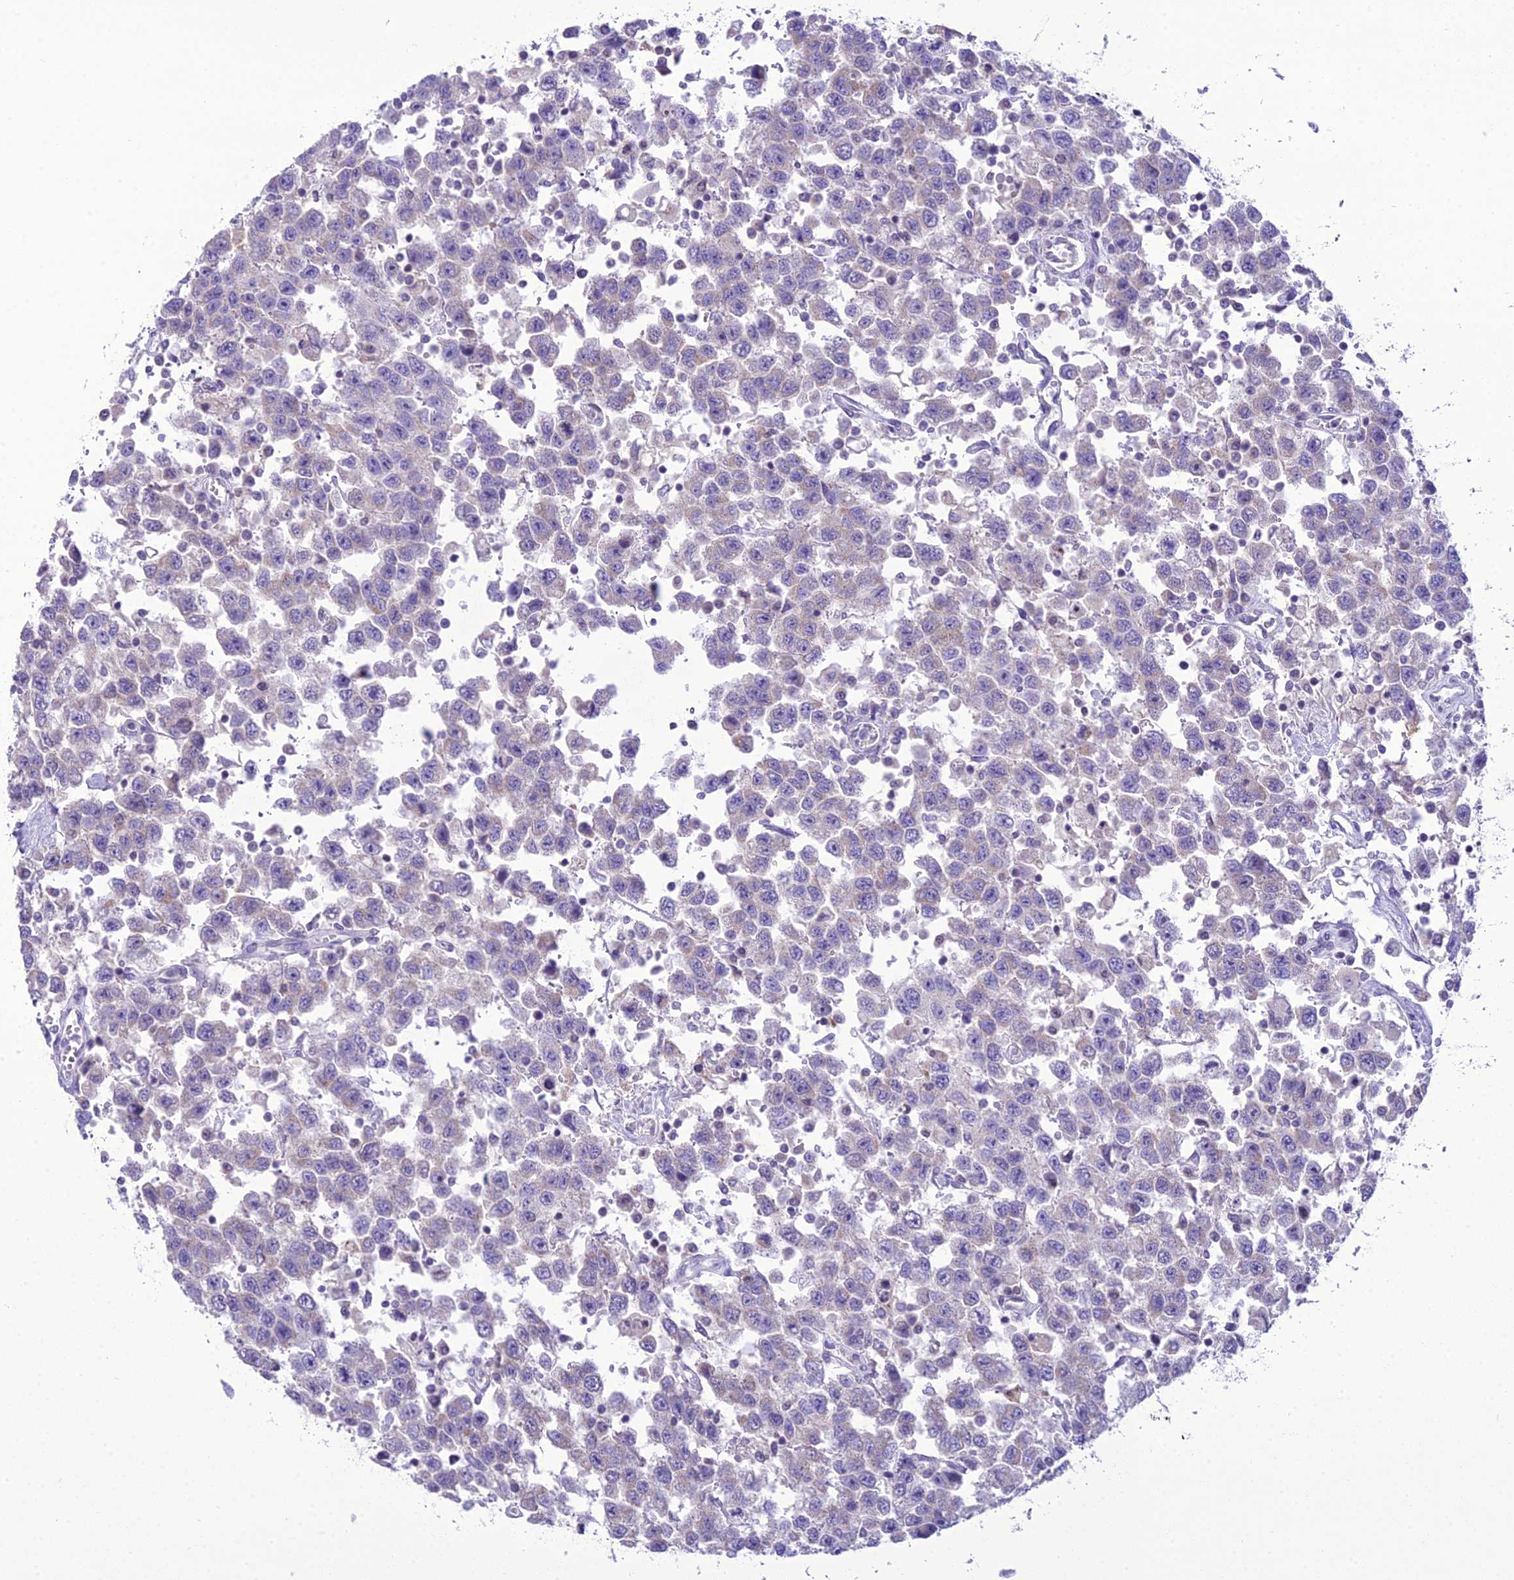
{"staining": {"intensity": "negative", "quantity": "none", "location": "none"}, "tissue": "testis cancer", "cell_type": "Tumor cells", "image_type": "cancer", "snomed": [{"axis": "morphology", "description": "Seminoma, NOS"}, {"axis": "topography", "description": "Testis"}], "caption": "Protein analysis of seminoma (testis) reveals no significant staining in tumor cells. (Immunohistochemistry, brightfield microscopy, high magnification).", "gene": "B9D2", "patient": {"sex": "male", "age": 41}}